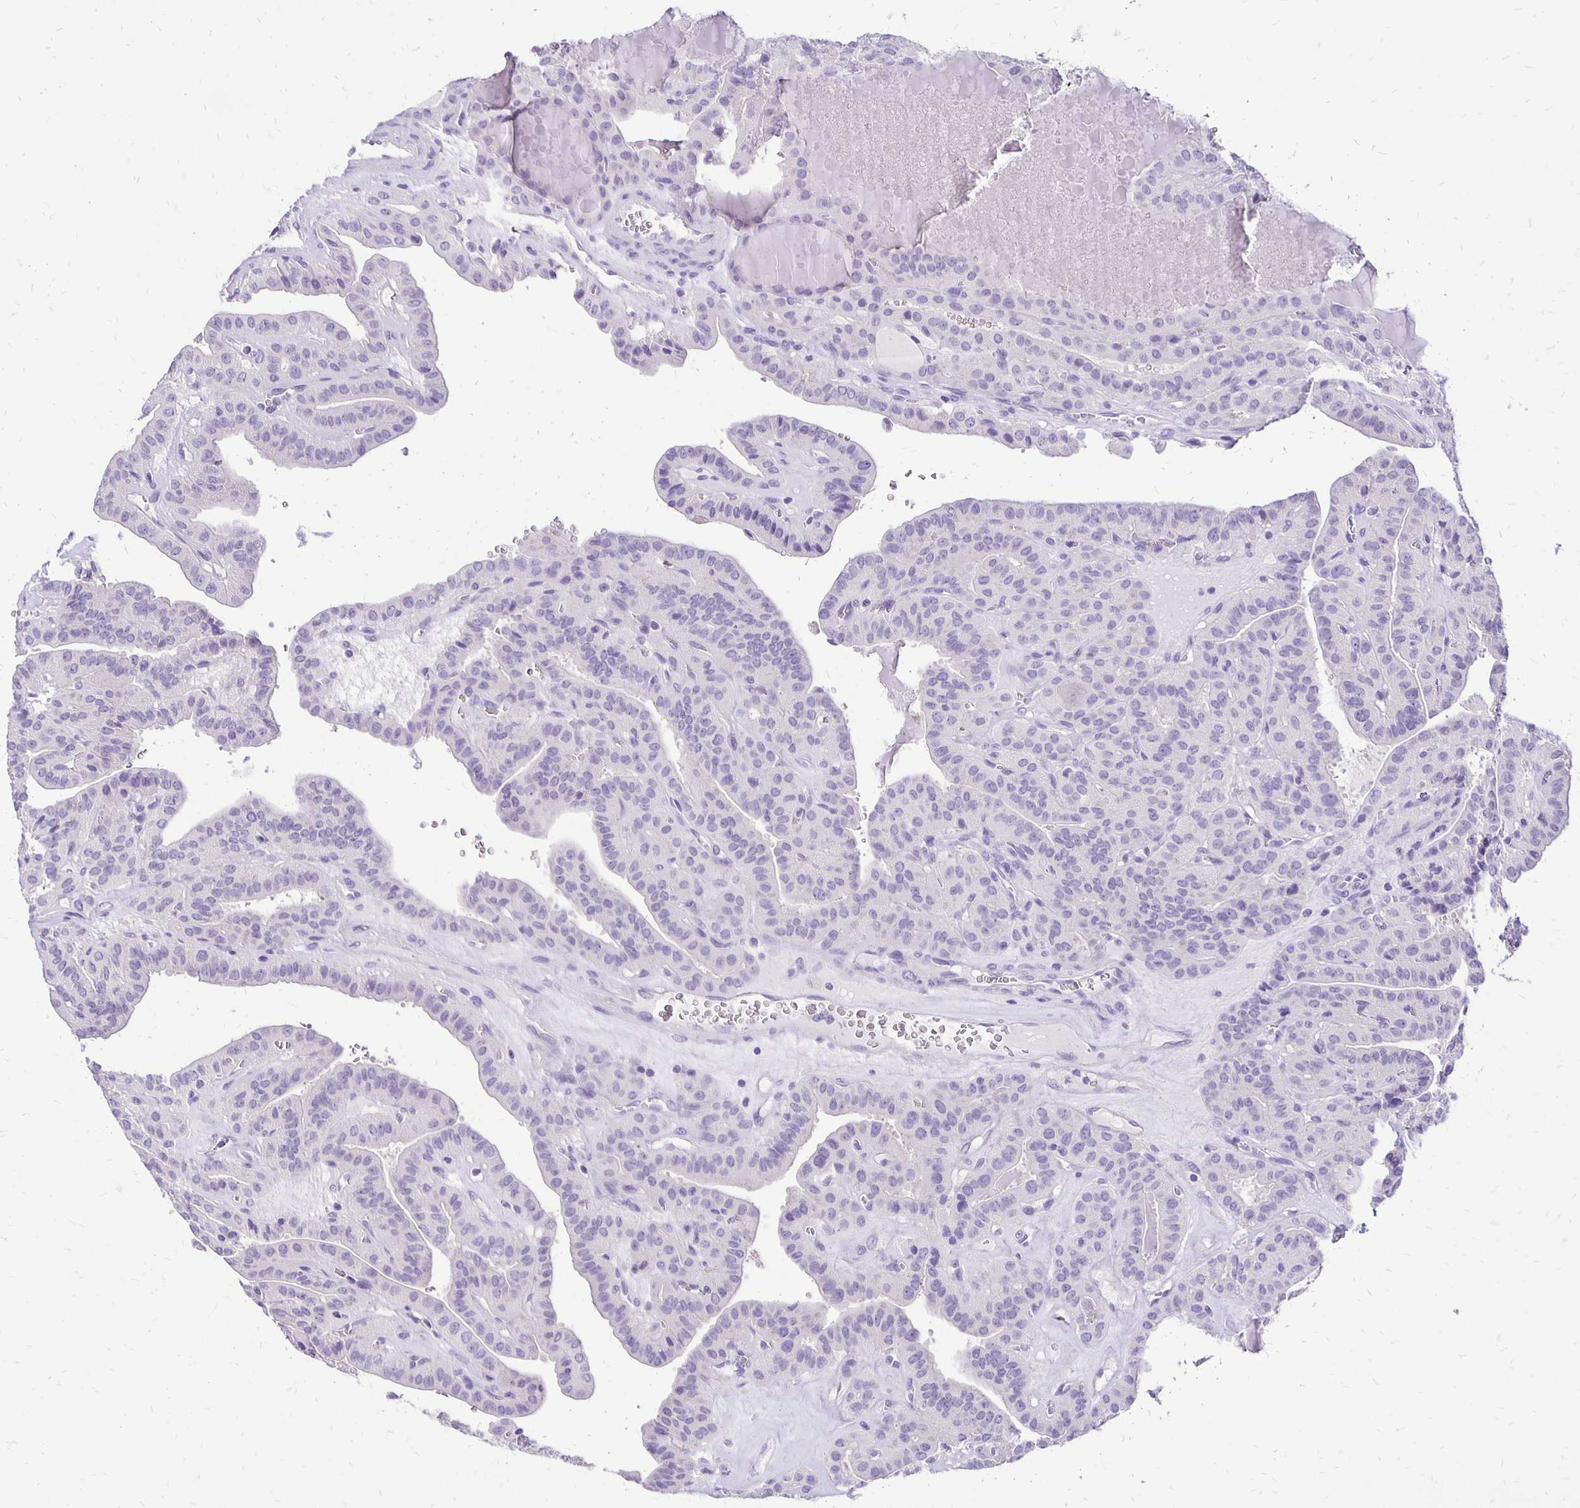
{"staining": {"intensity": "negative", "quantity": "none", "location": "none"}, "tissue": "thyroid cancer", "cell_type": "Tumor cells", "image_type": "cancer", "snomed": [{"axis": "morphology", "description": "Papillary adenocarcinoma, NOS"}, {"axis": "topography", "description": "Thyroid gland"}], "caption": "There is no significant positivity in tumor cells of thyroid papillary adenocarcinoma.", "gene": "ANKRD45", "patient": {"sex": "male", "age": 52}}